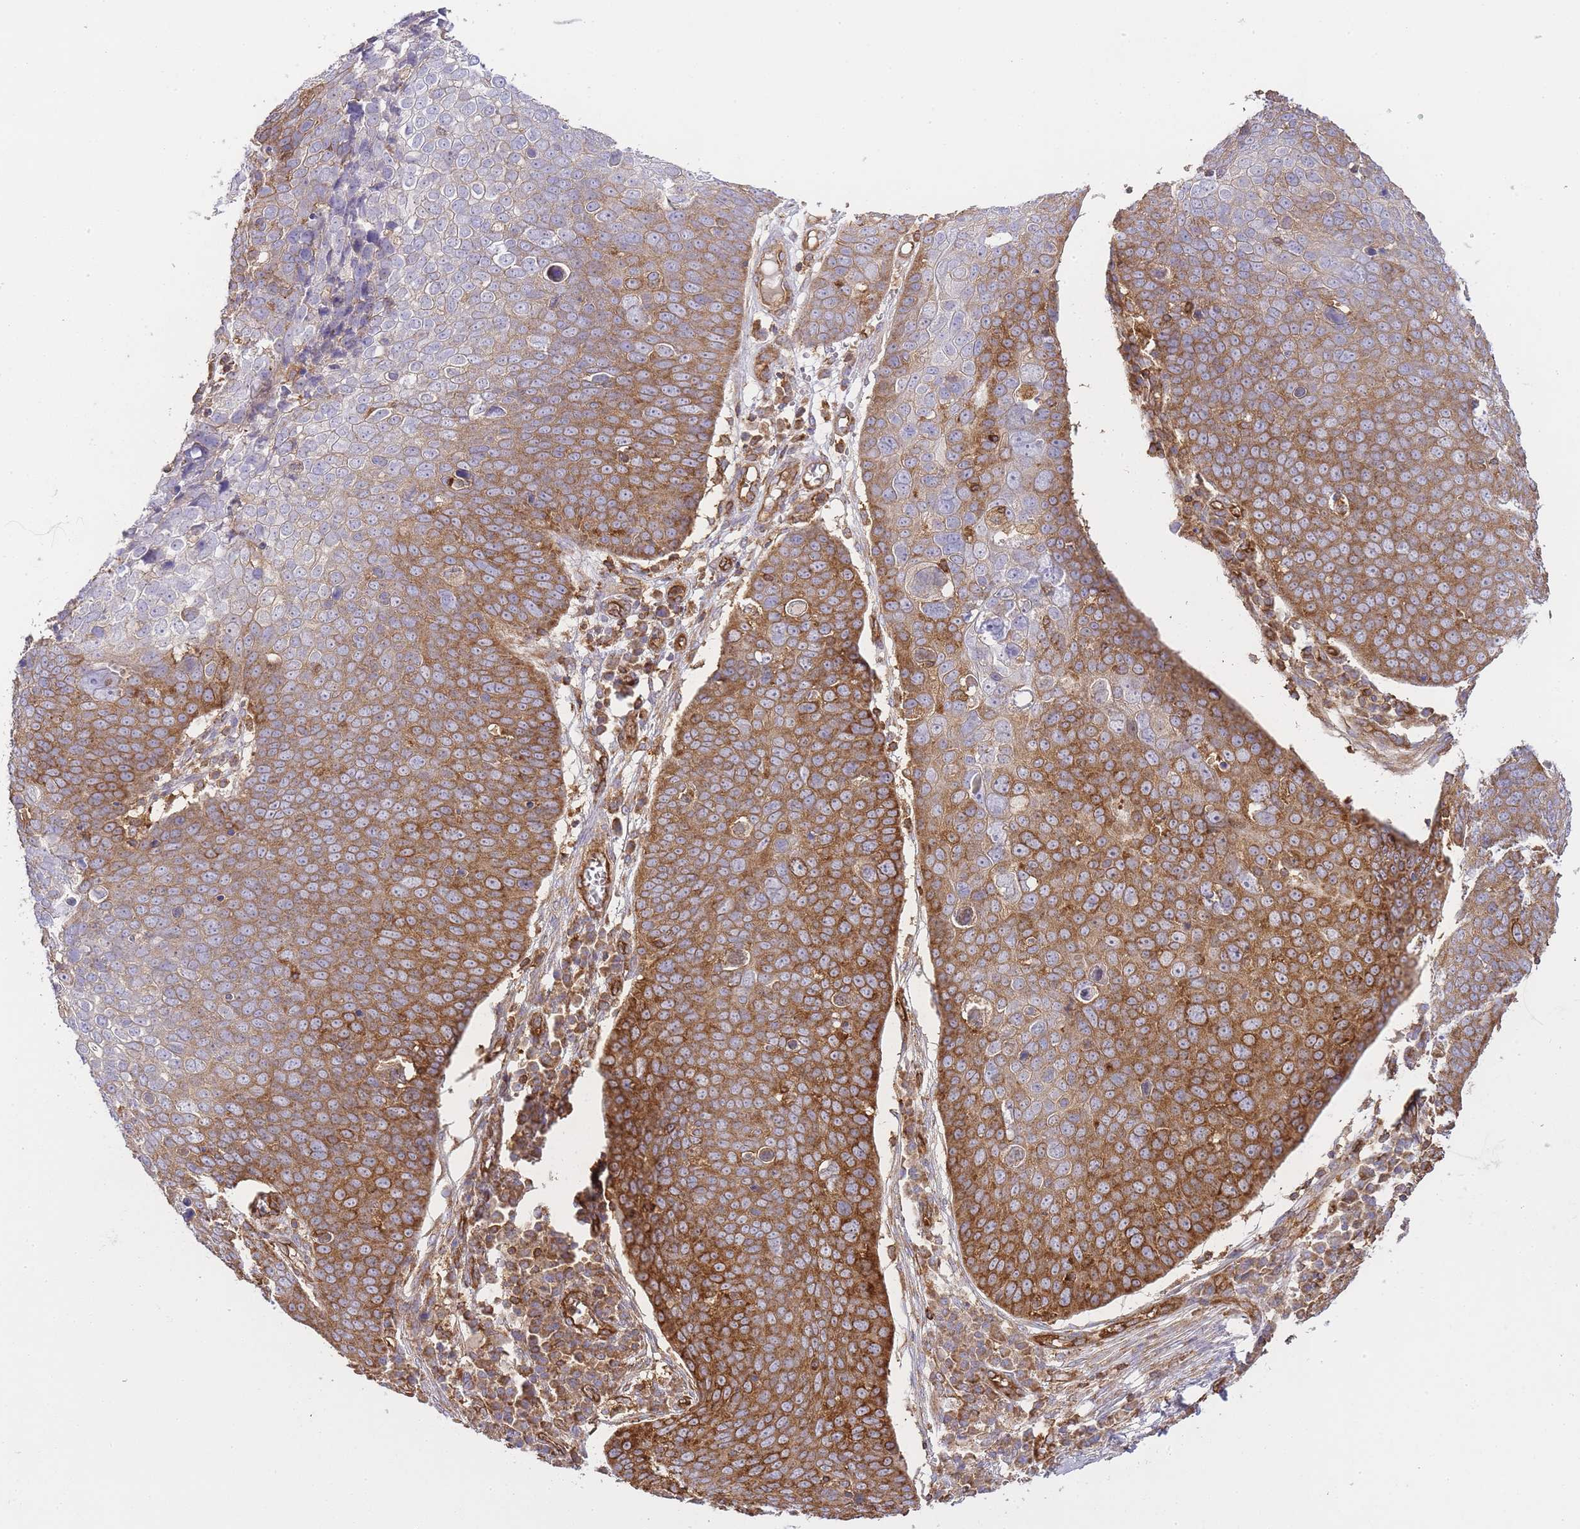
{"staining": {"intensity": "moderate", "quantity": ">75%", "location": "cytoplasmic/membranous"}, "tissue": "skin cancer", "cell_type": "Tumor cells", "image_type": "cancer", "snomed": [{"axis": "morphology", "description": "Squamous cell carcinoma, NOS"}, {"axis": "topography", "description": "Skin"}], "caption": "Immunohistochemical staining of human skin cancer demonstrates moderate cytoplasmic/membranous protein expression in approximately >75% of tumor cells. (Stains: DAB (3,3'-diaminobenzidine) in brown, nuclei in blue, Microscopy: brightfield microscopy at high magnification).", "gene": "MSN", "patient": {"sex": "male", "age": 71}}